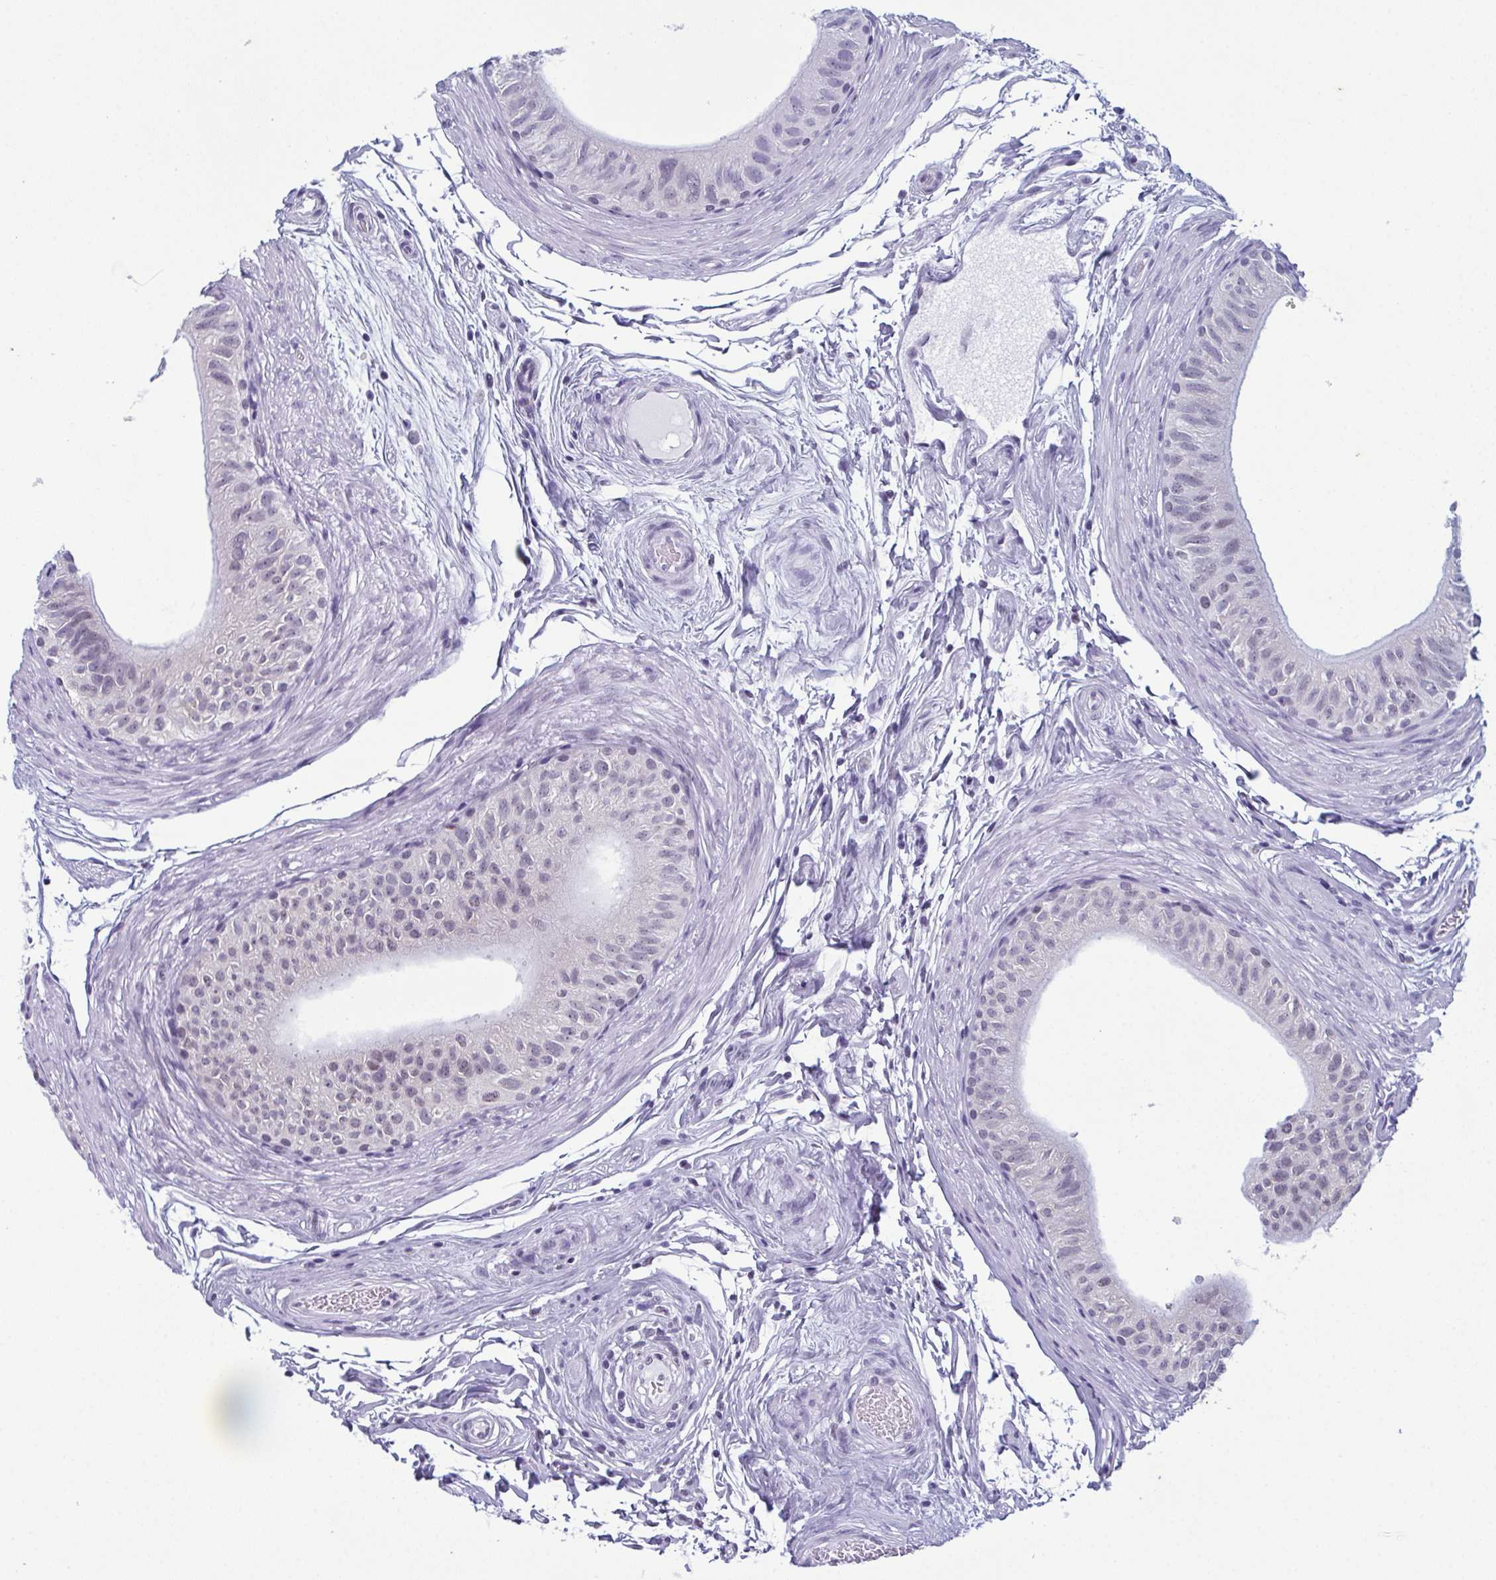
{"staining": {"intensity": "negative", "quantity": "none", "location": "none"}, "tissue": "epididymis", "cell_type": "Glandular cells", "image_type": "normal", "snomed": [{"axis": "morphology", "description": "Normal tissue, NOS"}, {"axis": "topography", "description": "Epididymis"}], "caption": "Immunohistochemistry (IHC) photomicrograph of unremarkable epididymis stained for a protein (brown), which displays no staining in glandular cells.", "gene": "RBM7", "patient": {"sex": "male", "age": 36}}